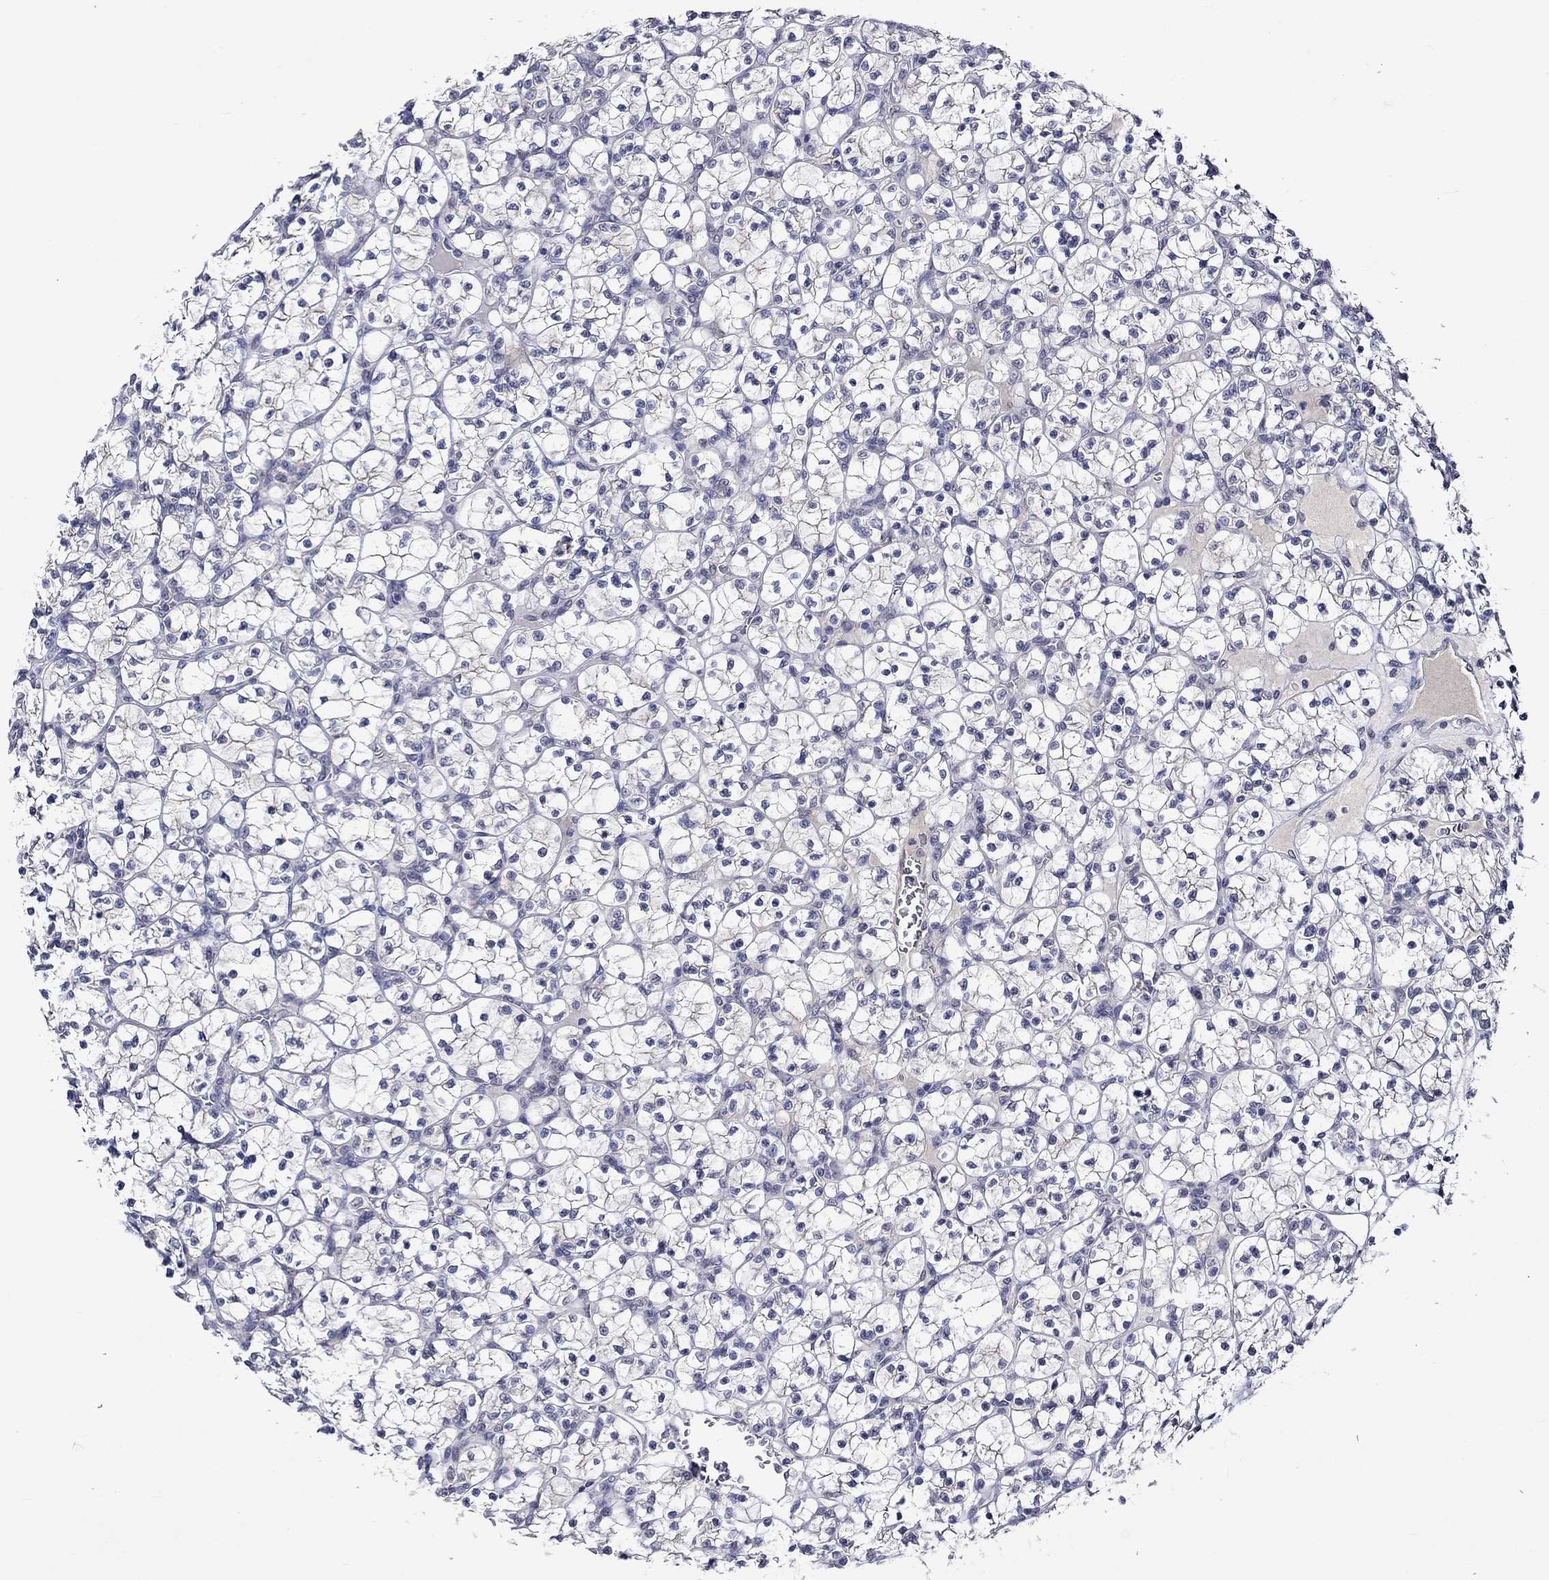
{"staining": {"intensity": "negative", "quantity": "none", "location": "none"}, "tissue": "renal cancer", "cell_type": "Tumor cells", "image_type": "cancer", "snomed": [{"axis": "morphology", "description": "Adenocarcinoma, NOS"}, {"axis": "topography", "description": "Kidney"}], "caption": "A photomicrograph of human renal cancer (adenocarcinoma) is negative for staining in tumor cells. (Stains: DAB immunohistochemistry with hematoxylin counter stain, Microscopy: brightfield microscopy at high magnification).", "gene": "DDX3Y", "patient": {"sex": "female", "age": 89}}